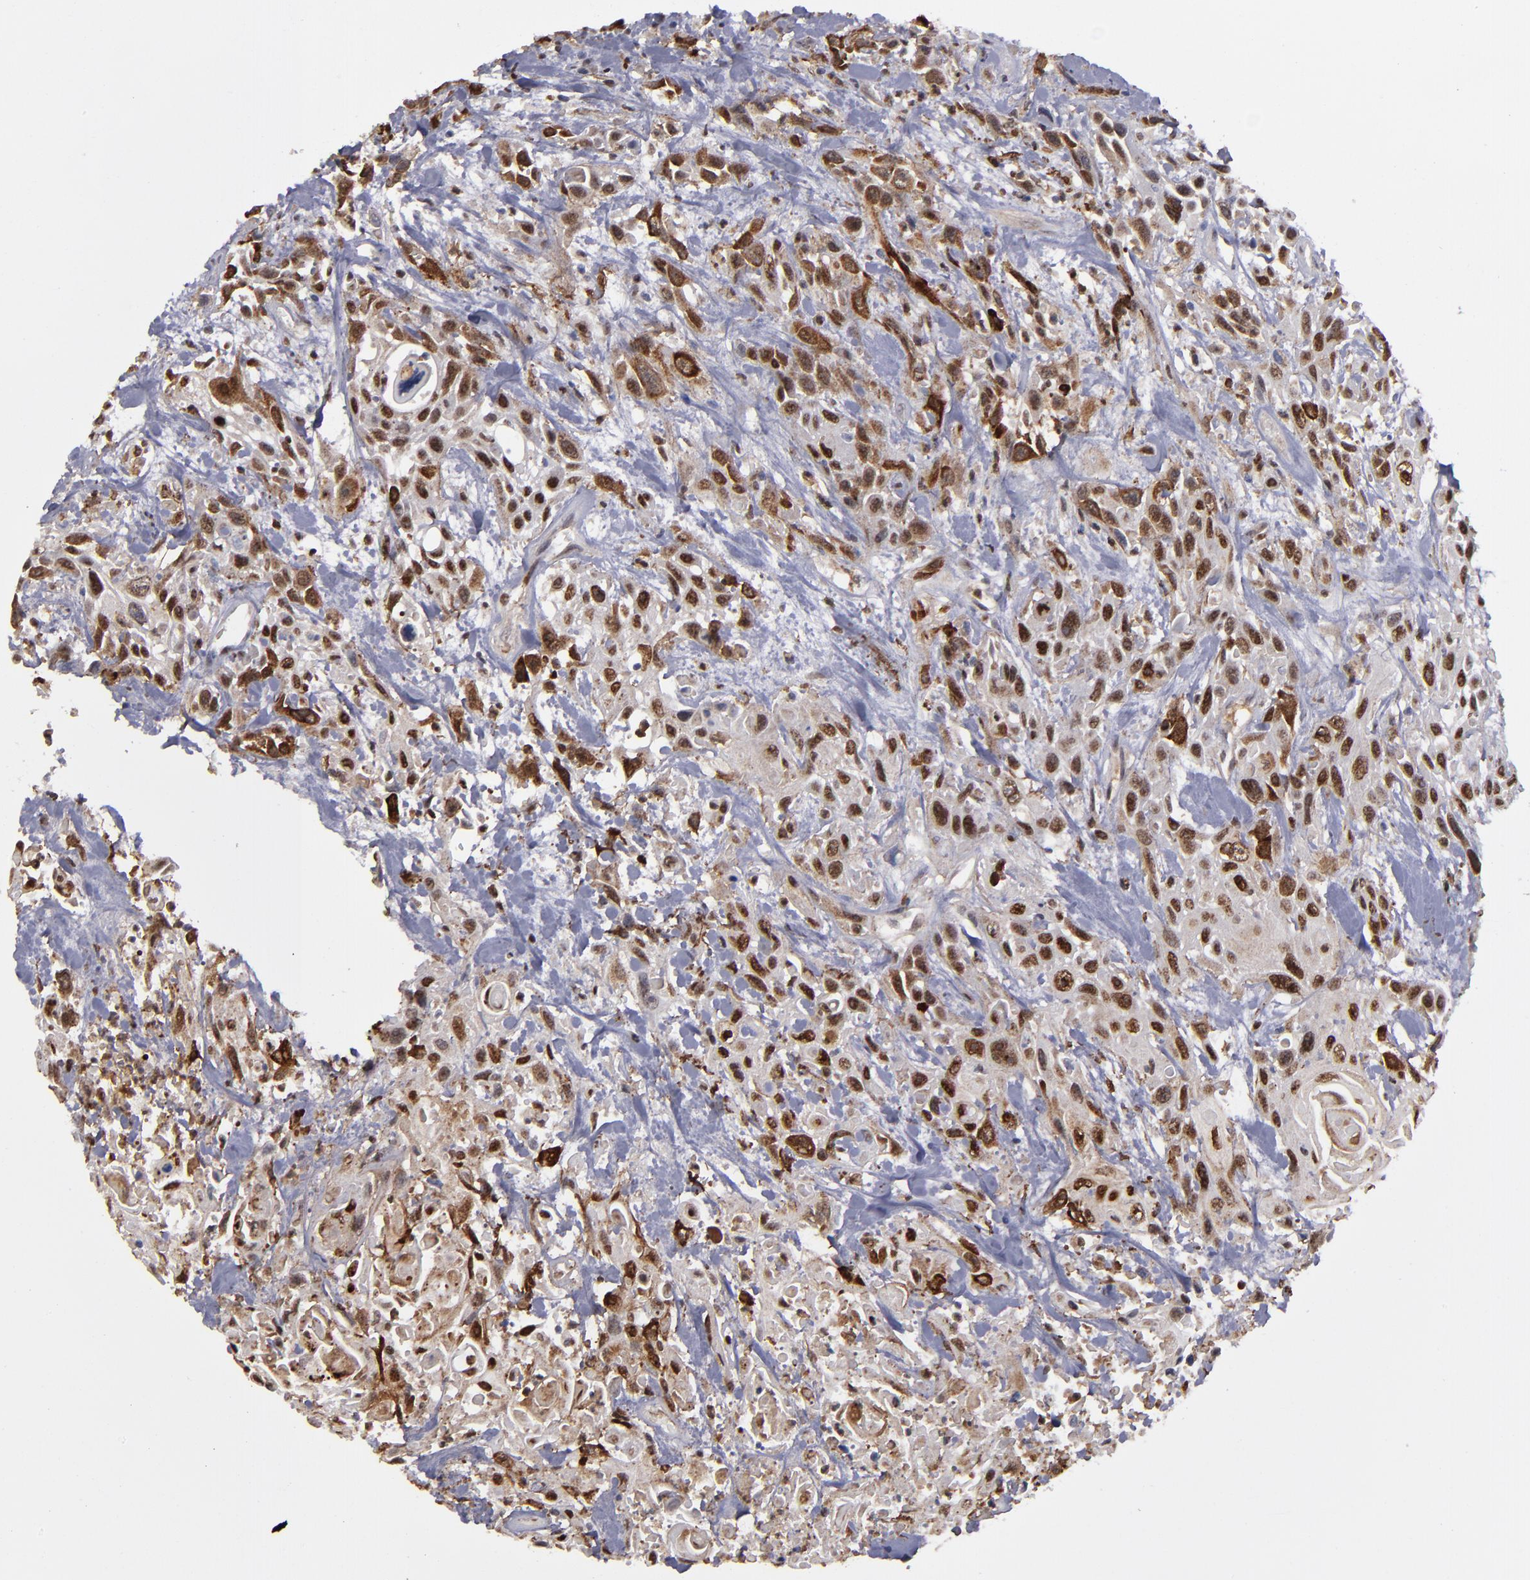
{"staining": {"intensity": "strong", "quantity": ">75%", "location": "nuclear"}, "tissue": "urothelial cancer", "cell_type": "Tumor cells", "image_type": "cancer", "snomed": [{"axis": "morphology", "description": "Urothelial carcinoma, High grade"}, {"axis": "topography", "description": "Urinary bladder"}], "caption": "Urothelial carcinoma (high-grade) stained for a protein (brown) exhibits strong nuclear positive staining in about >75% of tumor cells.", "gene": "RREB1", "patient": {"sex": "female", "age": 84}}